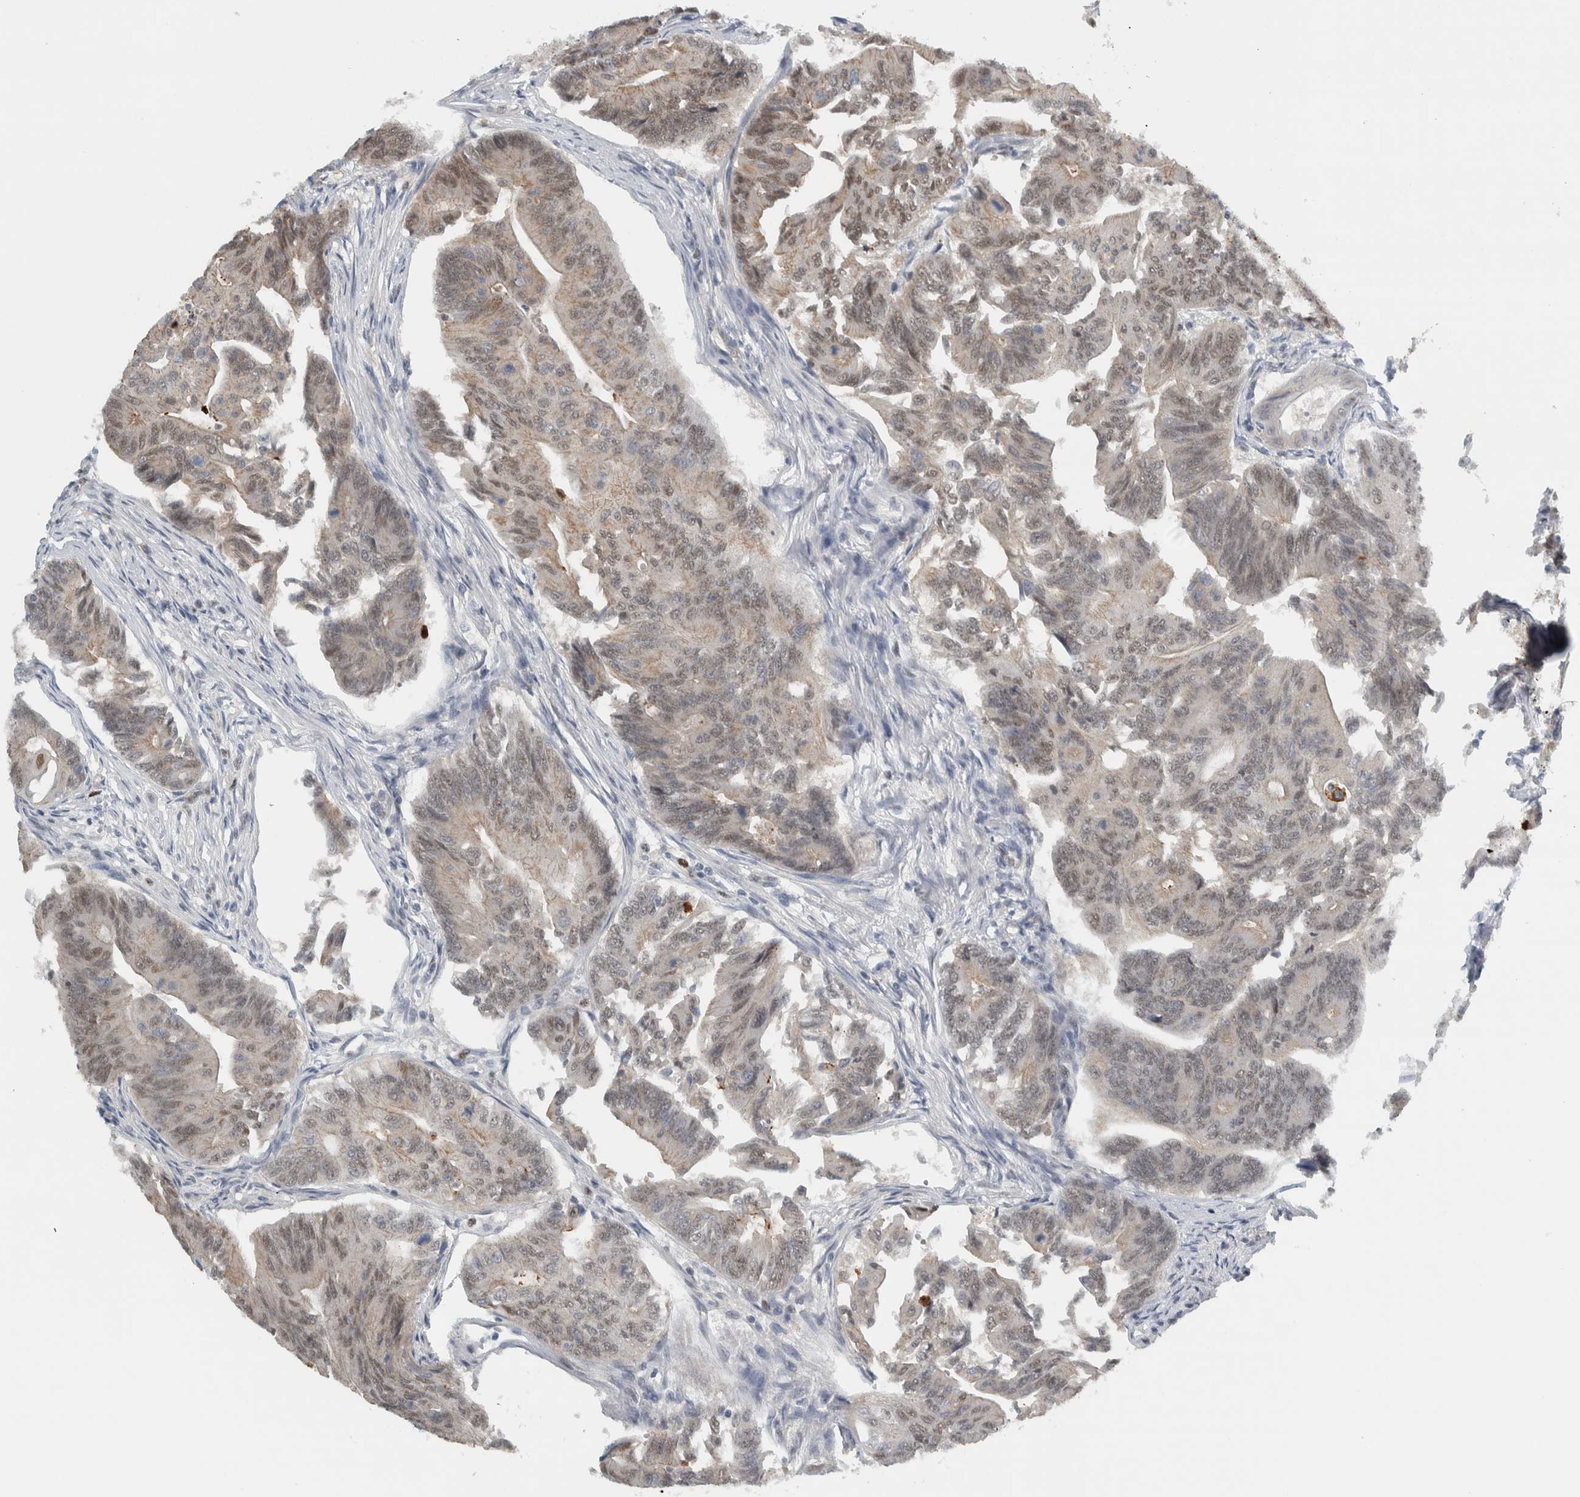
{"staining": {"intensity": "weak", "quantity": ">75%", "location": "cytoplasmic/membranous,nuclear"}, "tissue": "colorectal cancer", "cell_type": "Tumor cells", "image_type": "cancer", "snomed": [{"axis": "morphology", "description": "Adenoma, NOS"}, {"axis": "morphology", "description": "Adenocarcinoma, NOS"}, {"axis": "topography", "description": "Colon"}], "caption": "Immunohistochemistry (IHC) (DAB) staining of human colorectal cancer shows weak cytoplasmic/membranous and nuclear protein positivity in about >75% of tumor cells.", "gene": "ADPRM", "patient": {"sex": "male", "age": 79}}